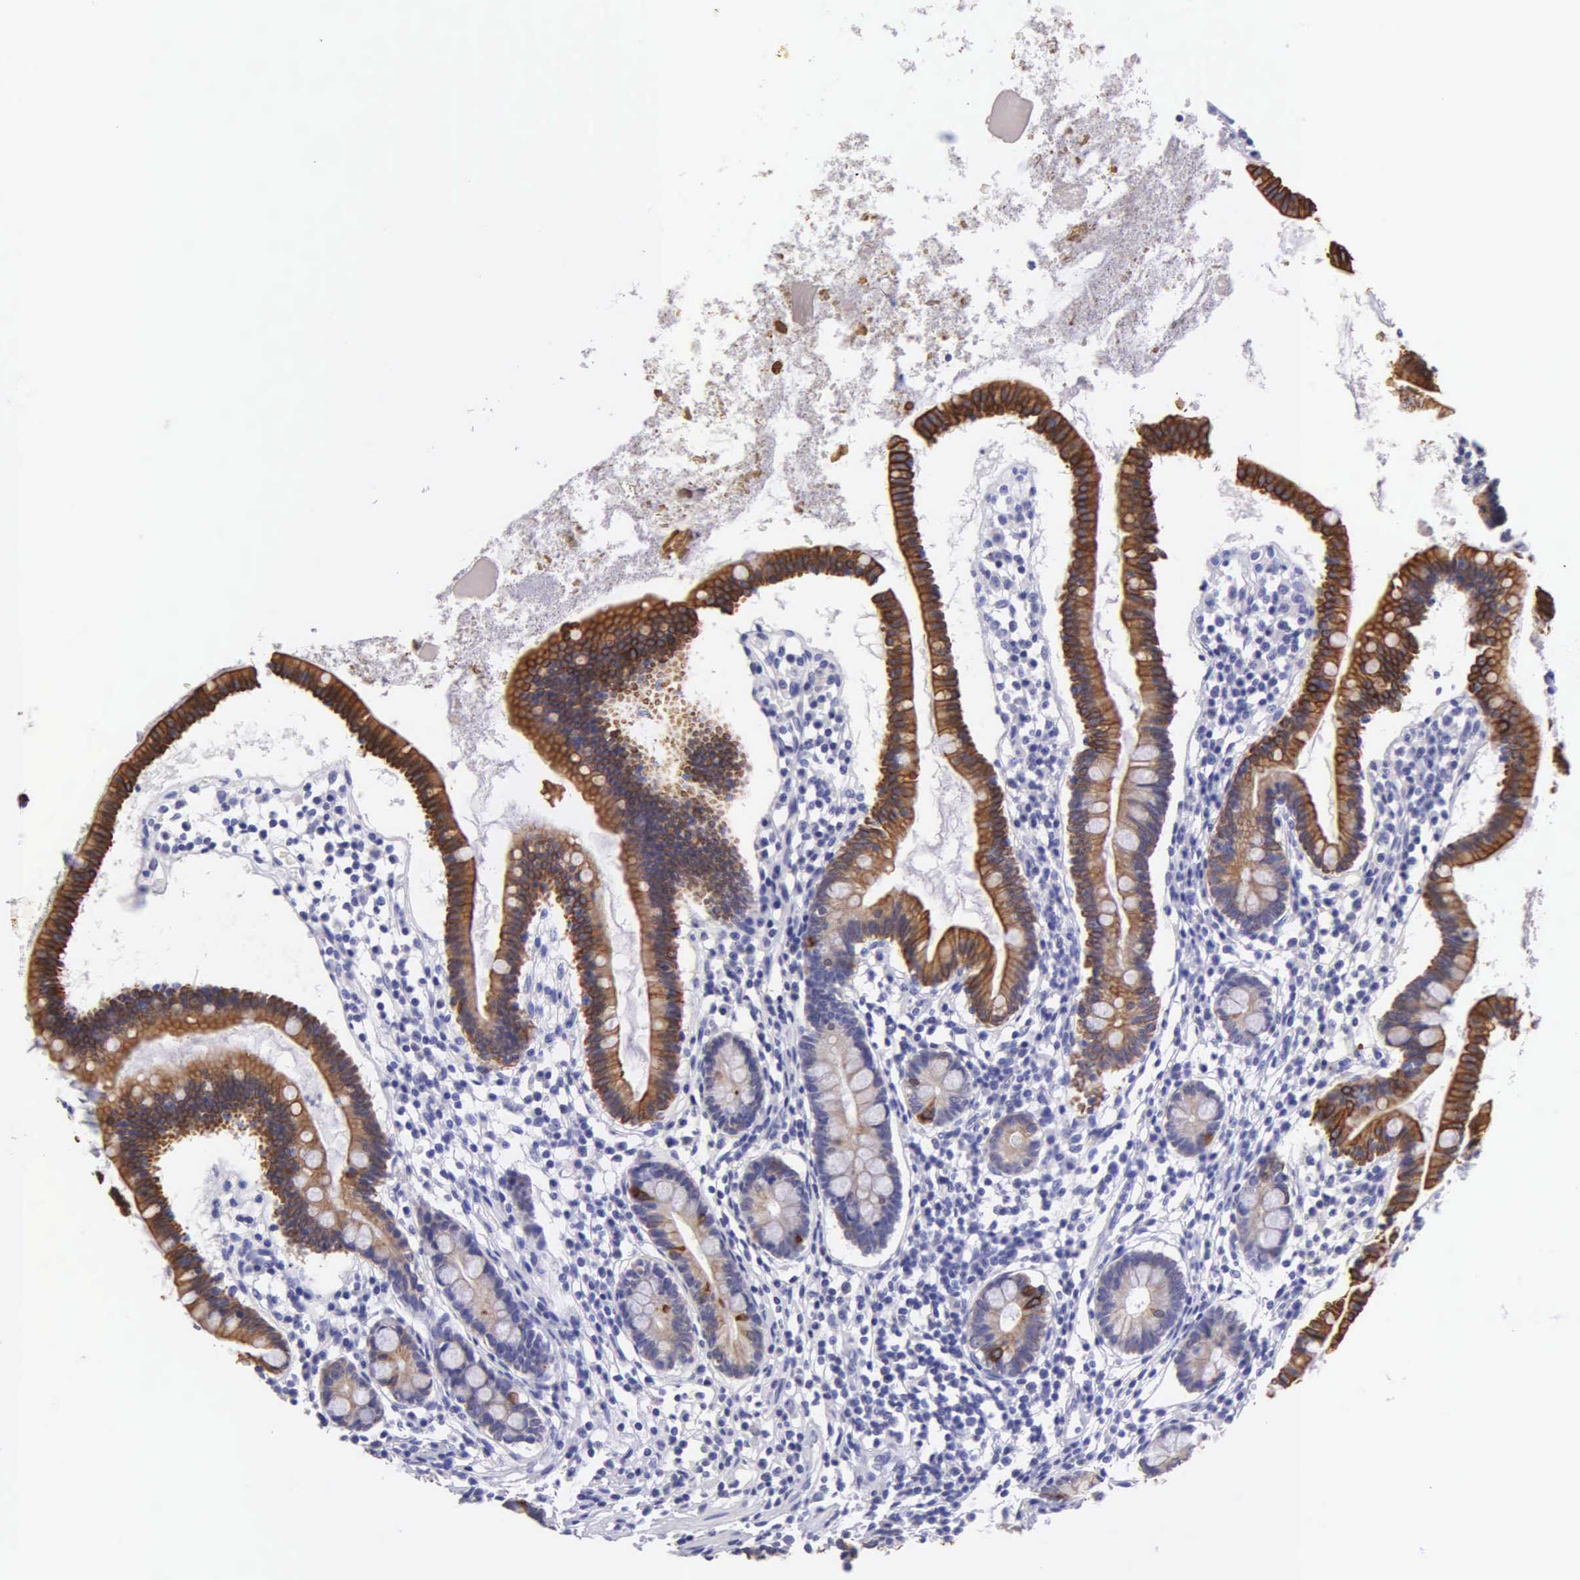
{"staining": {"intensity": "strong", "quantity": ">75%", "location": "cytoplasmic/membranous"}, "tissue": "small intestine", "cell_type": "Glandular cells", "image_type": "normal", "snomed": [{"axis": "morphology", "description": "Normal tissue, NOS"}, {"axis": "topography", "description": "Small intestine"}], "caption": "Small intestine stained for a protein reveals strong cytoplasmic/membranous positivity in glandular cells. (Stains: DAB (3,3'-diaminobenzidine) in brown, nuclei in blue, Microscopy: brightfield microscopy at high magnification).", "gene": "KRT17", "patient": {"sex": "female", "age": 37}}